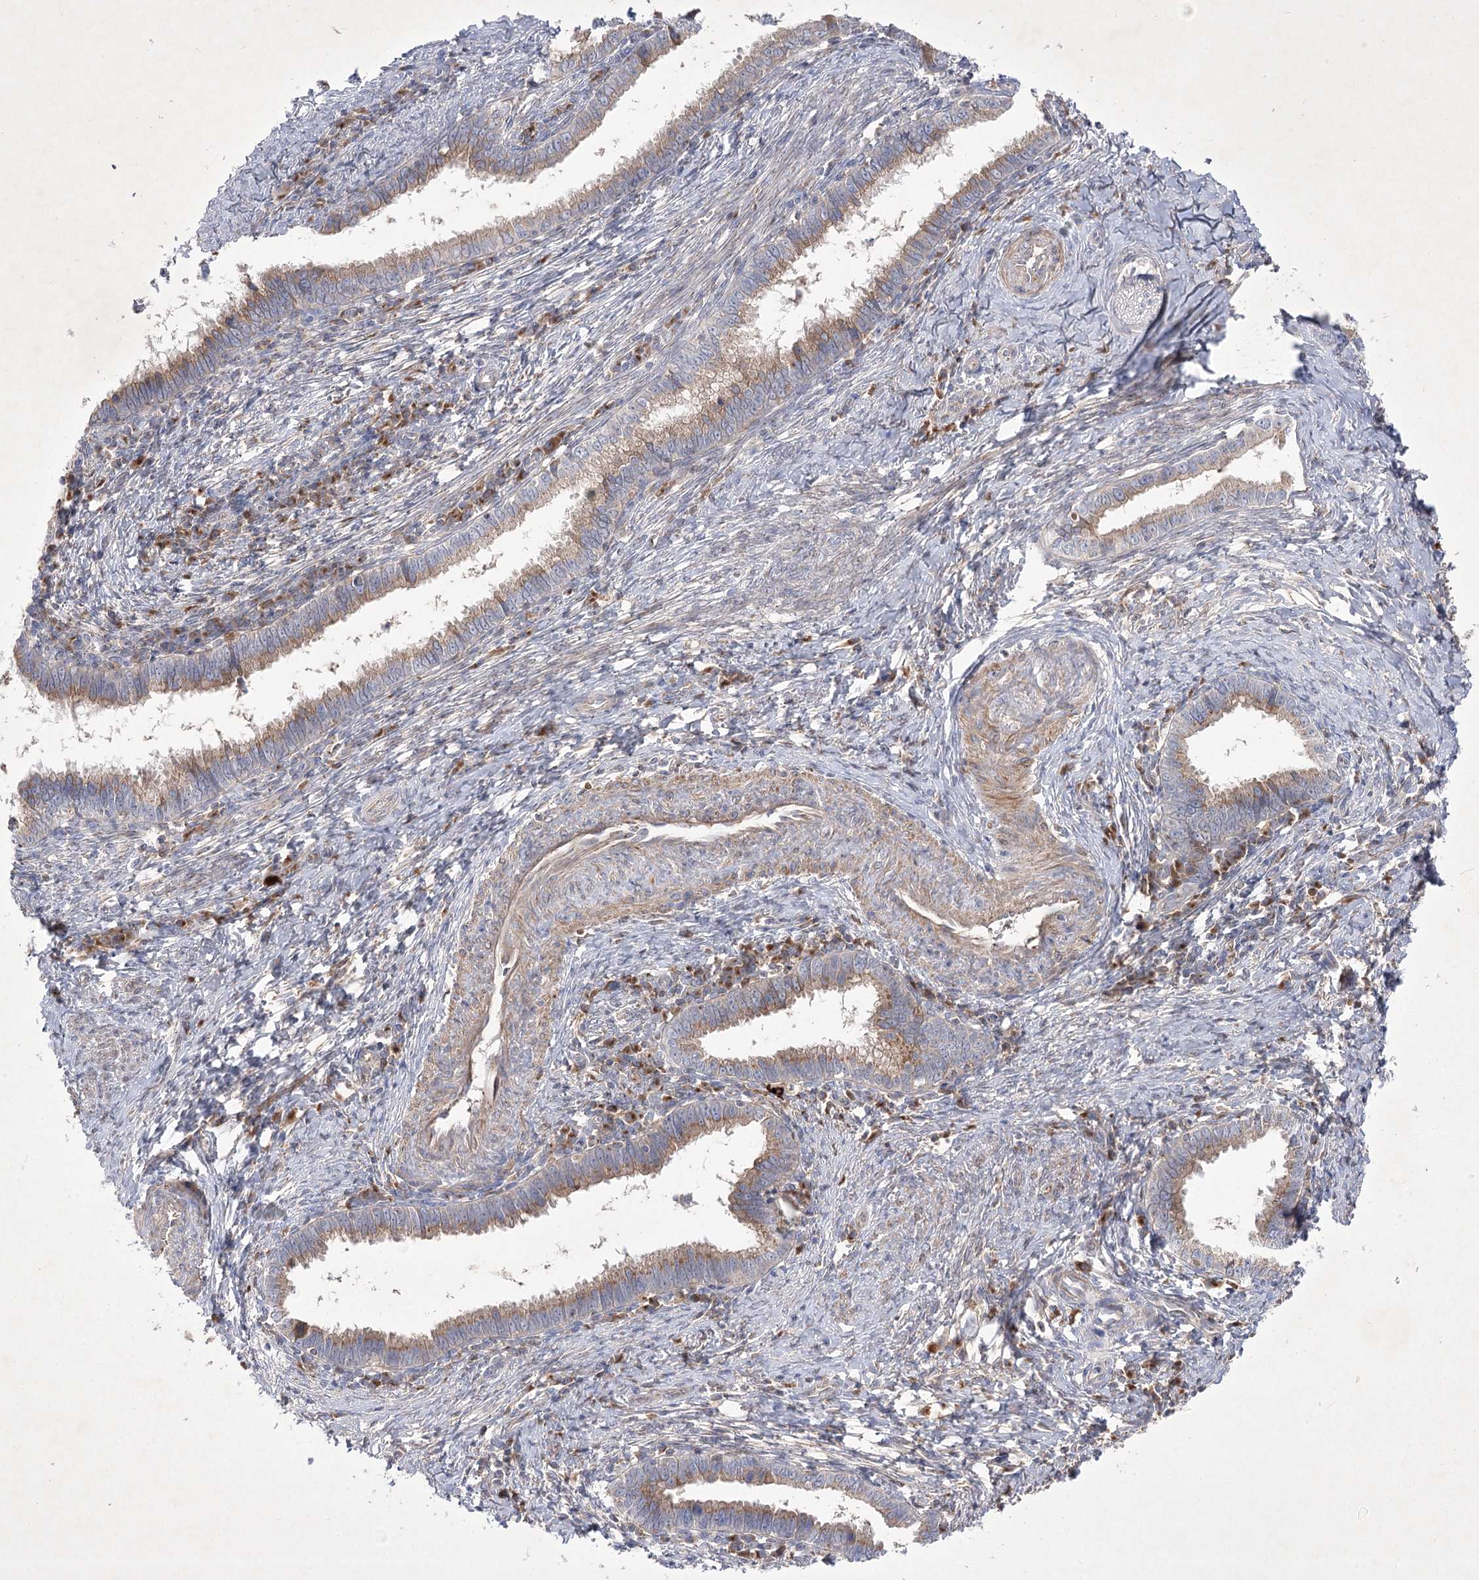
{"staining": {"intensity": "moderate", "quantity": ">75%", "location": "cytoplasmic/membranous"}, "tissue": "cervical cancer", "cell_type": "Tumor cells", "image_type": "cancer", "snomed": [{"axis": "morphology", "description": "Adenocarcinoma, NOS"}, {"axis": "topography", "description": "Cervix"}], "caption": "A brown stain shows moderate cytoplasmic/membranous positivity of a protein in human cervical adenocarcinoma tumor cells. Nuclei are stained in blue.", "gene": "GBF1", "patient": {"sex": "female", "age": 36}}